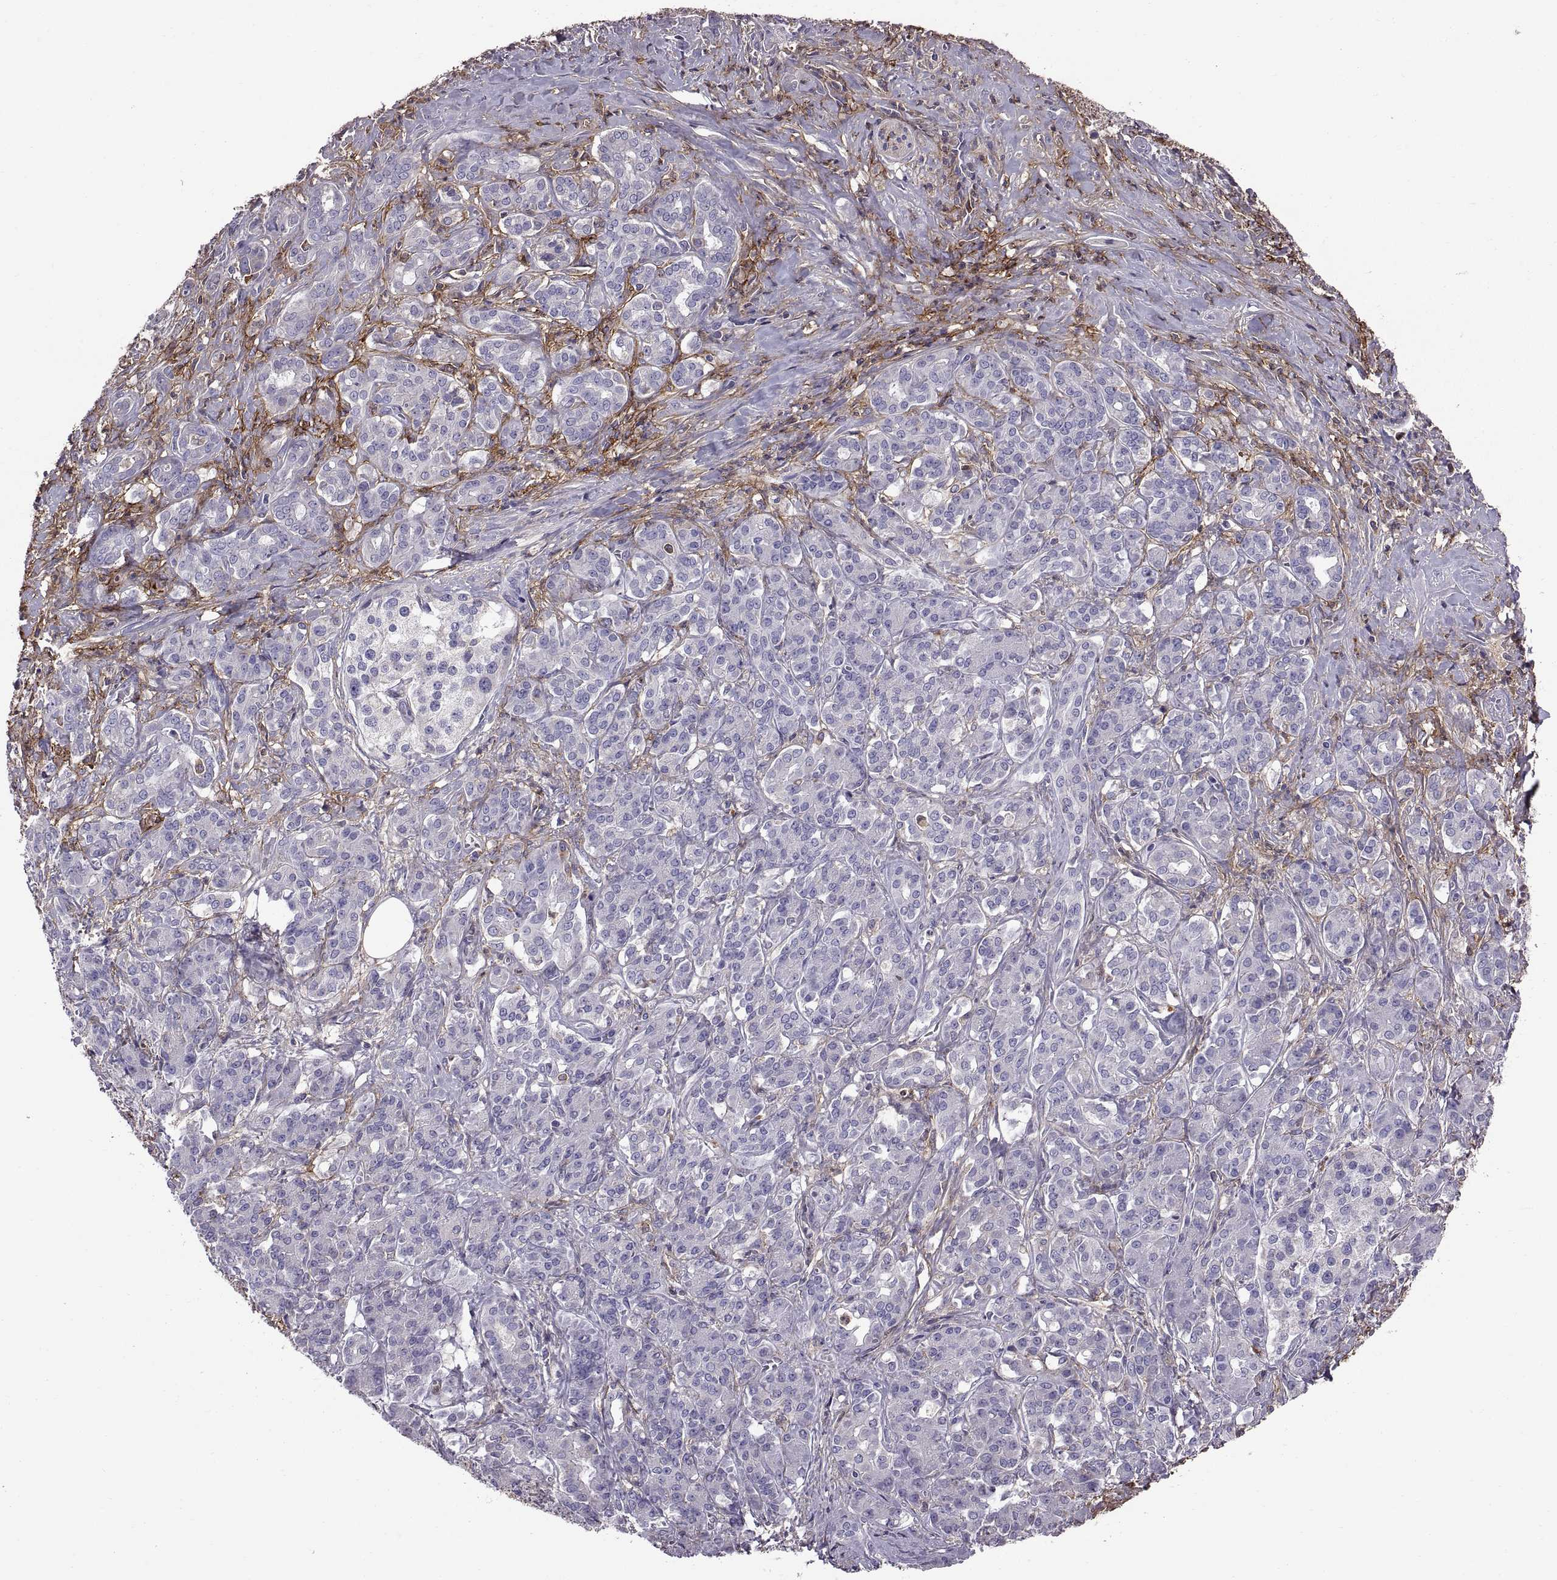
{"staining": {"intensity": "negative", "quantity": "none", "location": "none"}, "tissue": "pancreatic cancer", "cell_type": "Tumor cells", "image_type": "cancer", "snomed": [{"axis": "morphology", "description": "Normal tissue, NOS"}, {"axis": "morphology", "description": "Inflammation, NOS"}, {"axis": "morphology", "description": "Adenocarcinoma, NOS"}, {"axis": "topography", "description": "Pancreas"}], "caption": "Tumor cells are negative for protein expression in human pancreatic cancer.", "gene": "EMILIN2", "patient": {"sex": "male", "age": 57}}